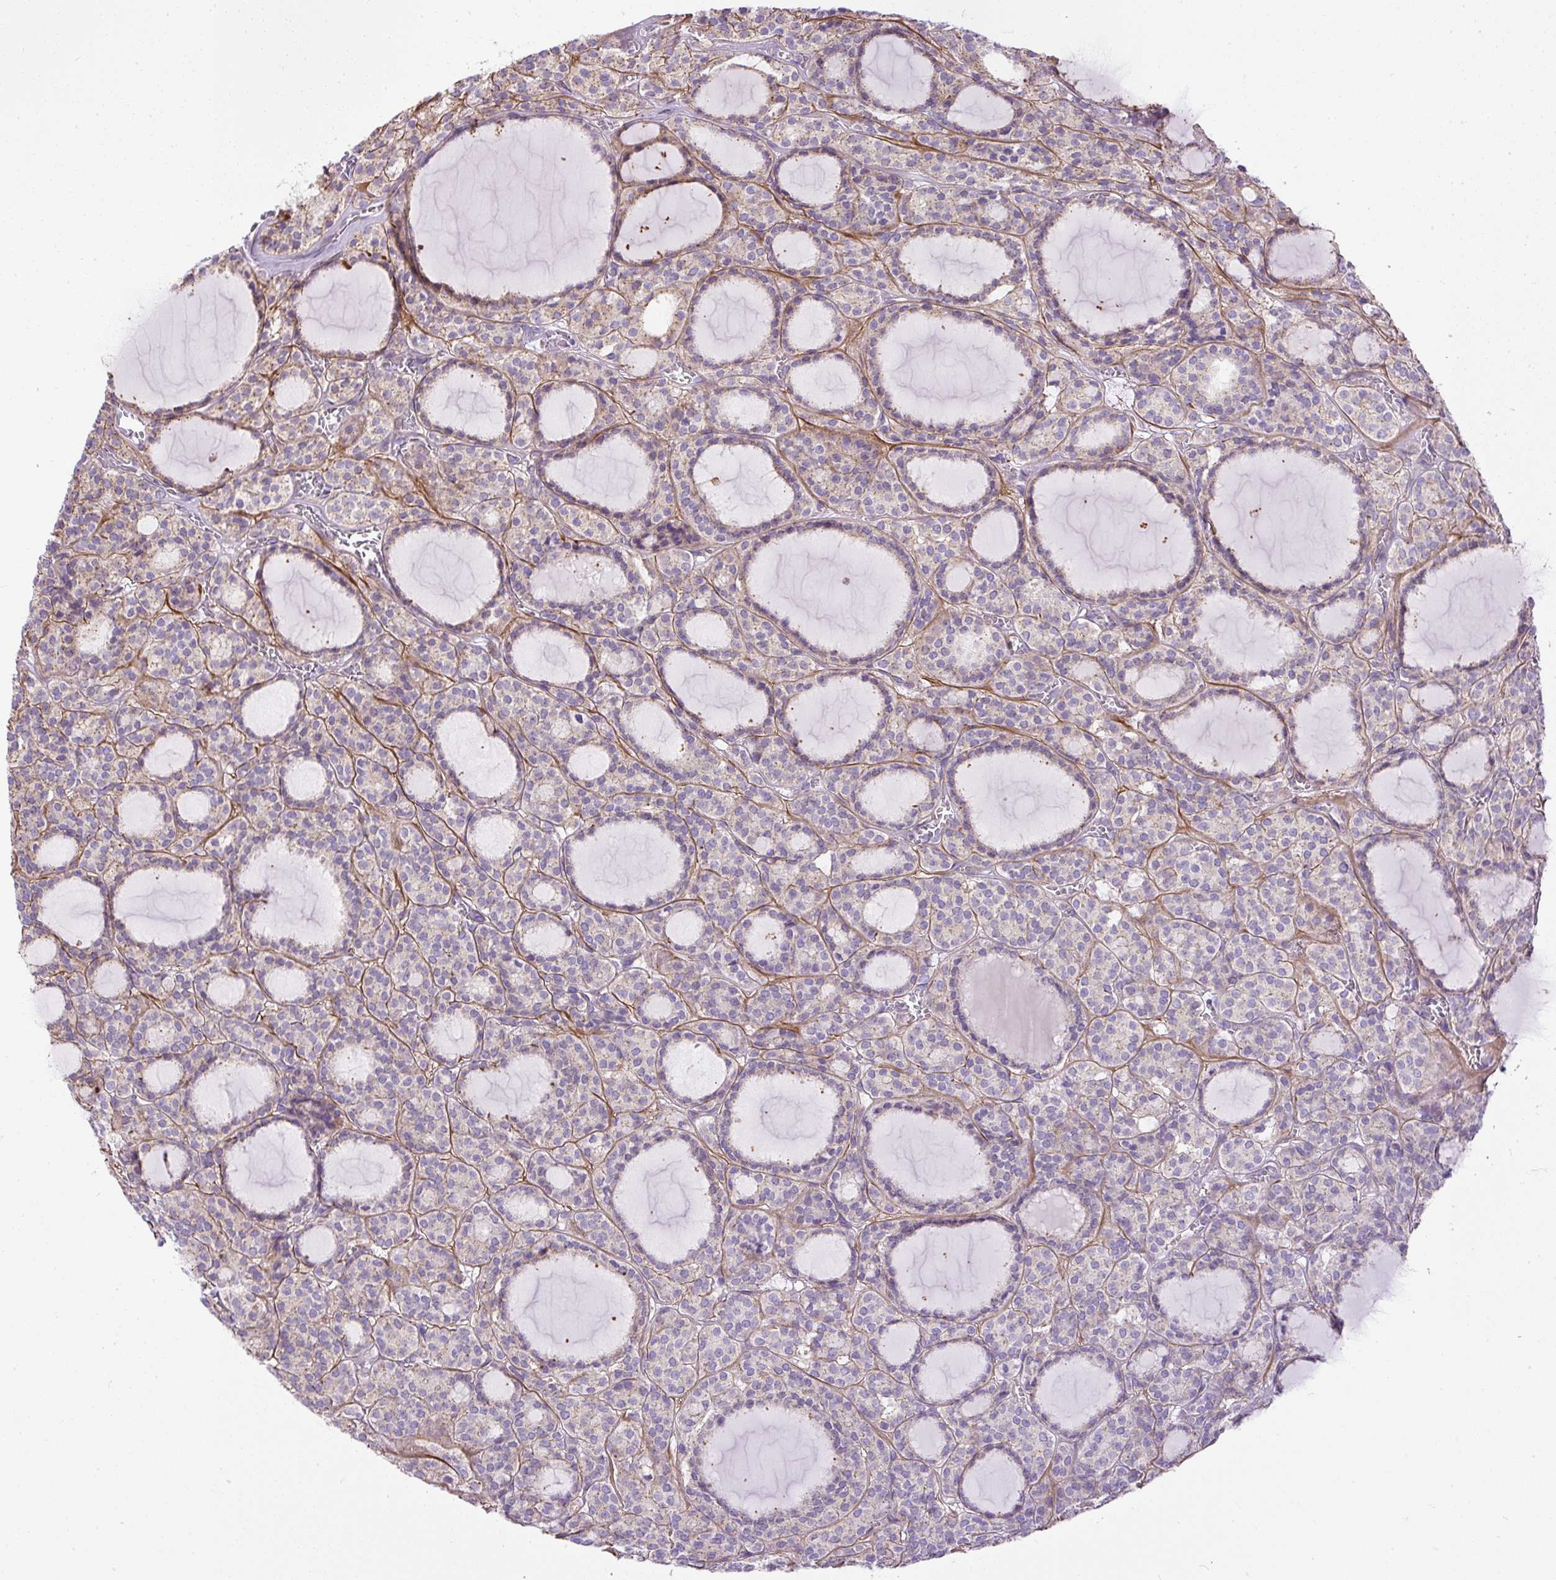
{"staining": {"intensity": "weak", "quantity": "<25%", "location": "cytoplasmic/membranous"}, "tissue": "thyroid cancer", "cell_type": "Tumor cells", "image_type": "cancer", "snomed": [{"axis": "morphology", "description": "Follicular adenoma carcinoma, NOS"}, {"axis": "topography", "description": "Thyroid gland"}], "caption": "Immunohistochemical staining of human thyroid cancer exhibits no significant expression in tumor cells.", "gene": "CFAP47", "patient": {"sex": "female", "age": 63}}